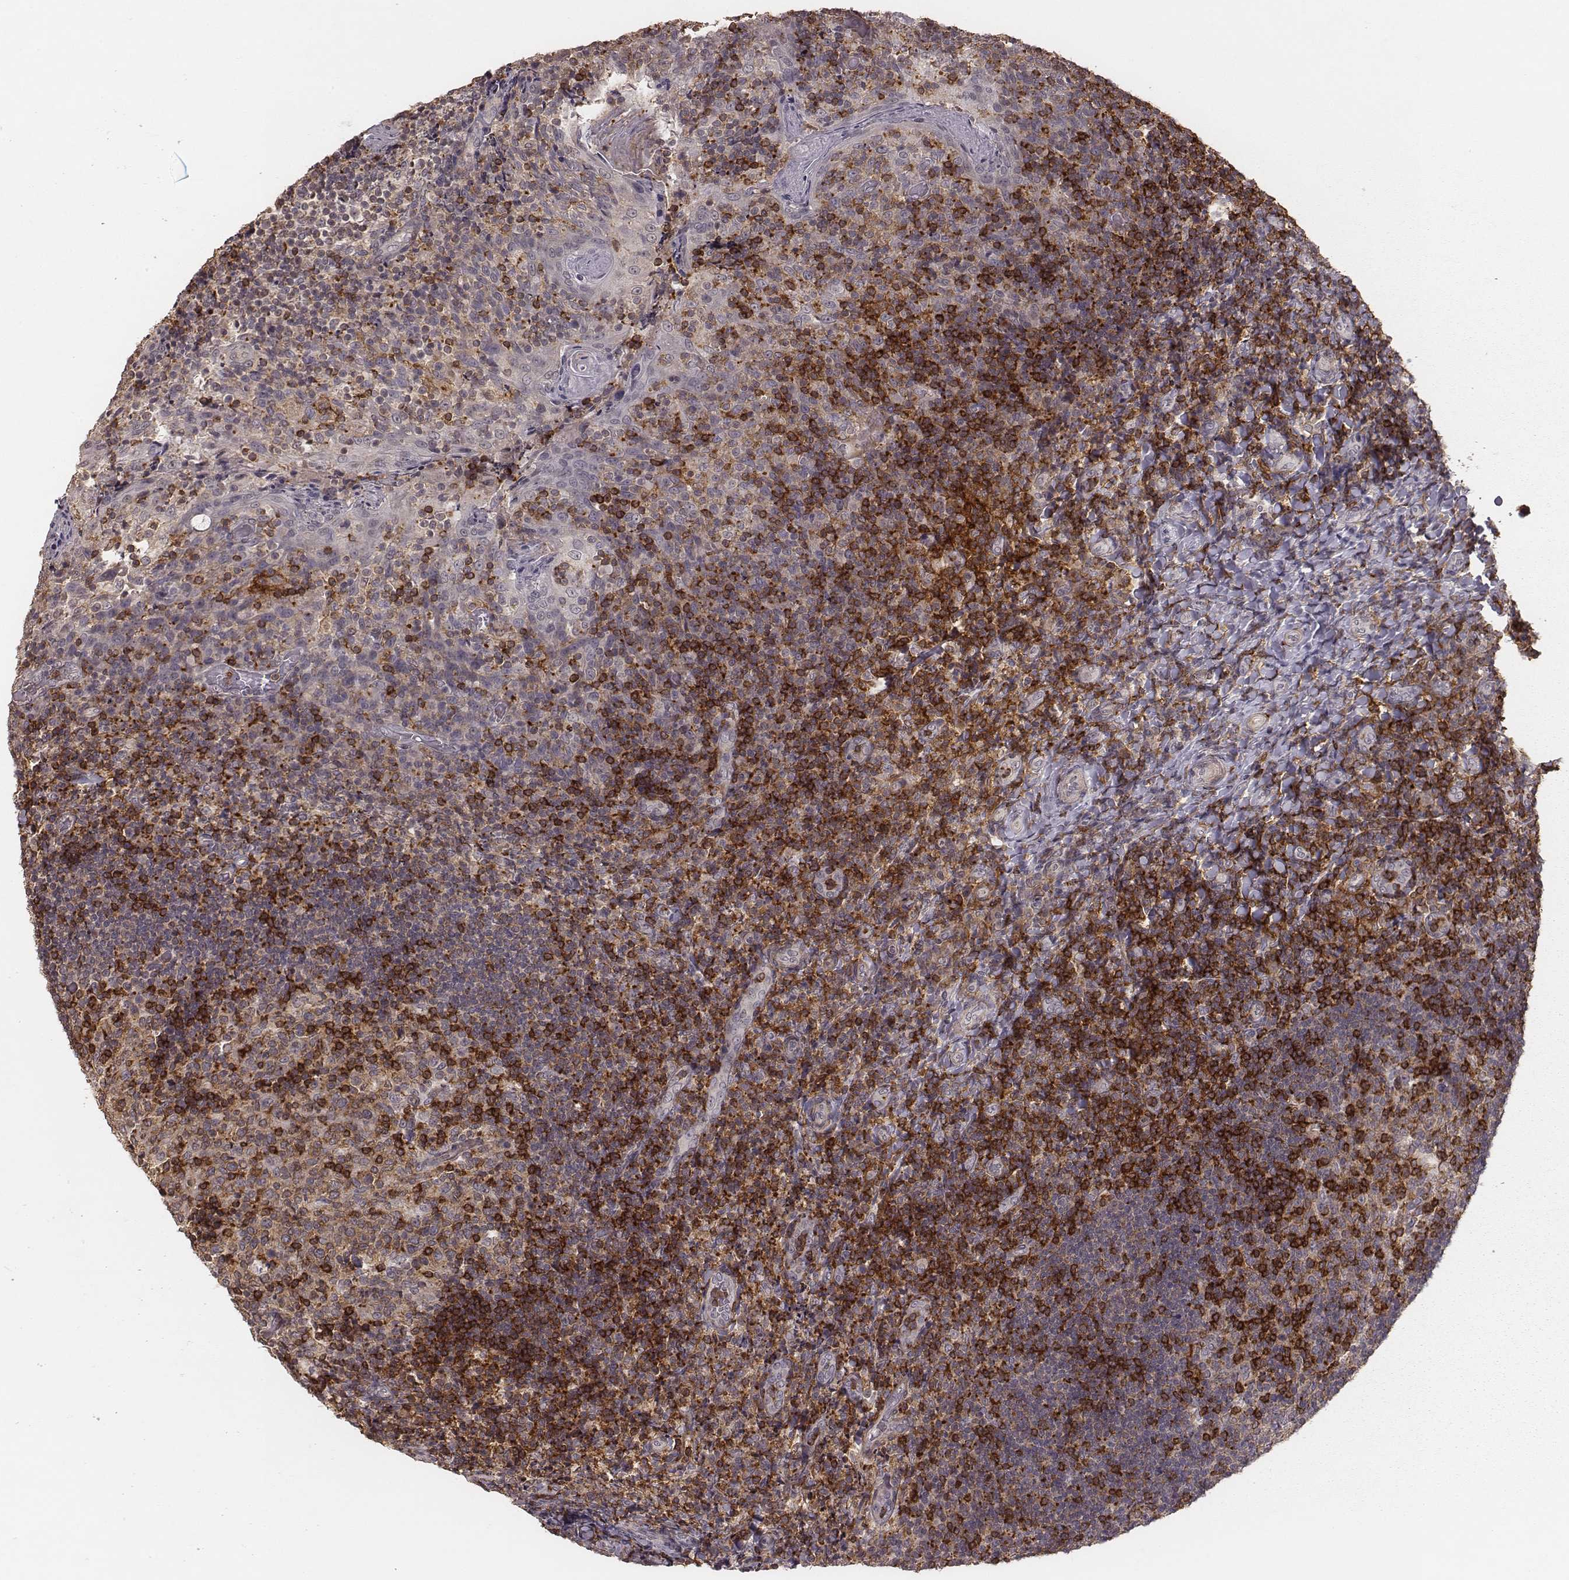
{"staining": {"intensity": "strong", "quantity": "25%-75%", "location": "cytoplasmic/membranous"}, "tissue": "tonsil", "cell_type": "Germinal center cells", "image_type": "normal", "snomed": [{"axis": "morphology", "description": "Normal tissue, NOS"}, {"axis": "topography", "description": "Tonsil"}], "caption": "Brown immunohistochemical staining in normal tonsil reveals strong cytoplasmic/membranous expression in approximately 25%-75% of germinal center cells.", "gene": "PILRA", "patient": {"sex": "female", "age": 10}}